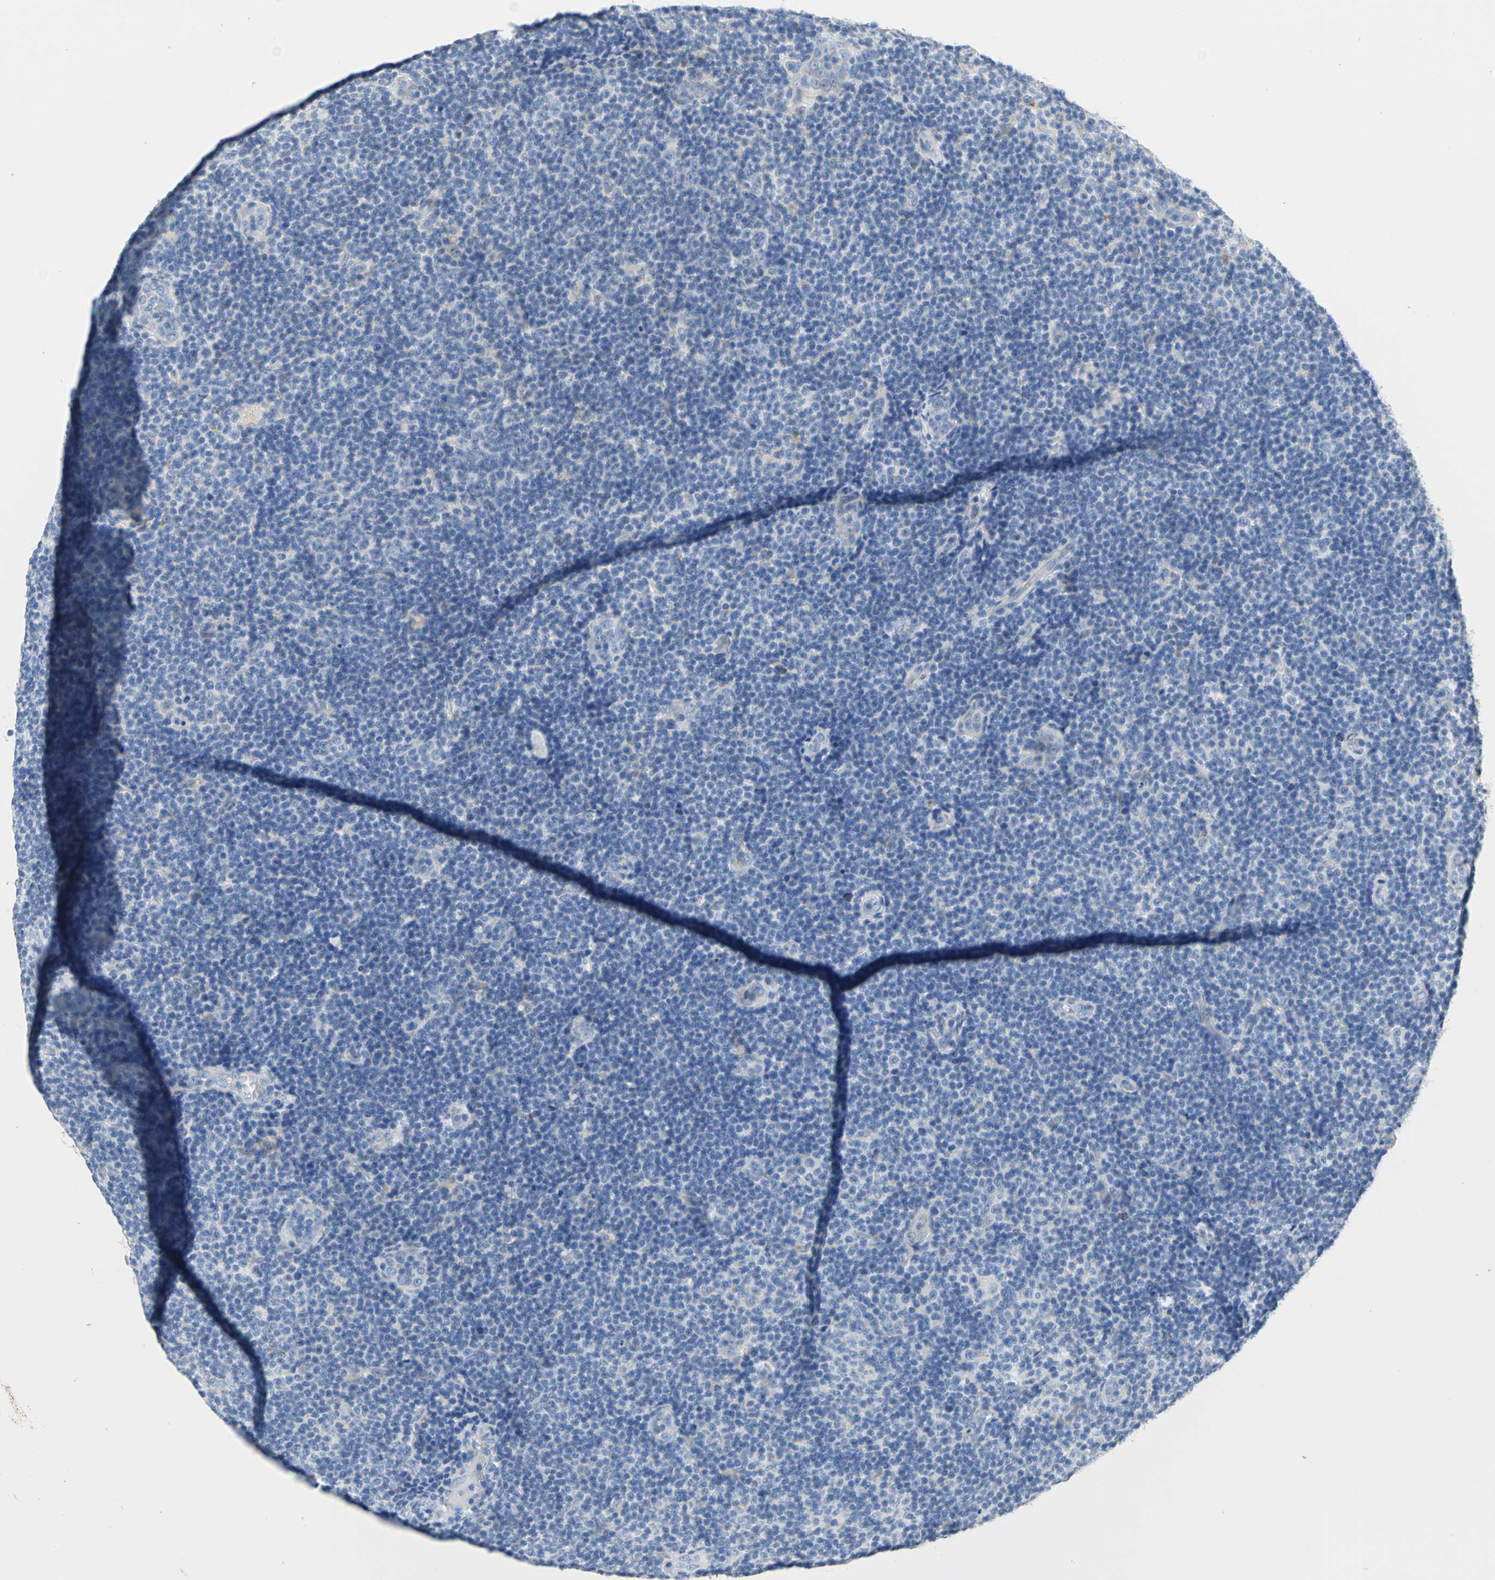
{"staining": {"intensity": "negative", "quantity": "none", "location": "none"}, "tissue": "lymphoma", "cell_type": "Tumor cells", "image_type": "cancer", "snomed": [{"axis": "morphology", "description": "Malignant lymphoma, non-Hodgkin's type, Low grade"}, {"axis": "topography", "description": "Lymph node"}], "caption": "High magnification brightfield microscopy of malignant lymphoma, non-Hodgkin's type (low-grade) stained with DAB (brown) and counterstained with hematoxylin (blue): tumor cells show no significant staining.", "gene": "GNRH2", "patient": {"sex": "male", "age": 83}}